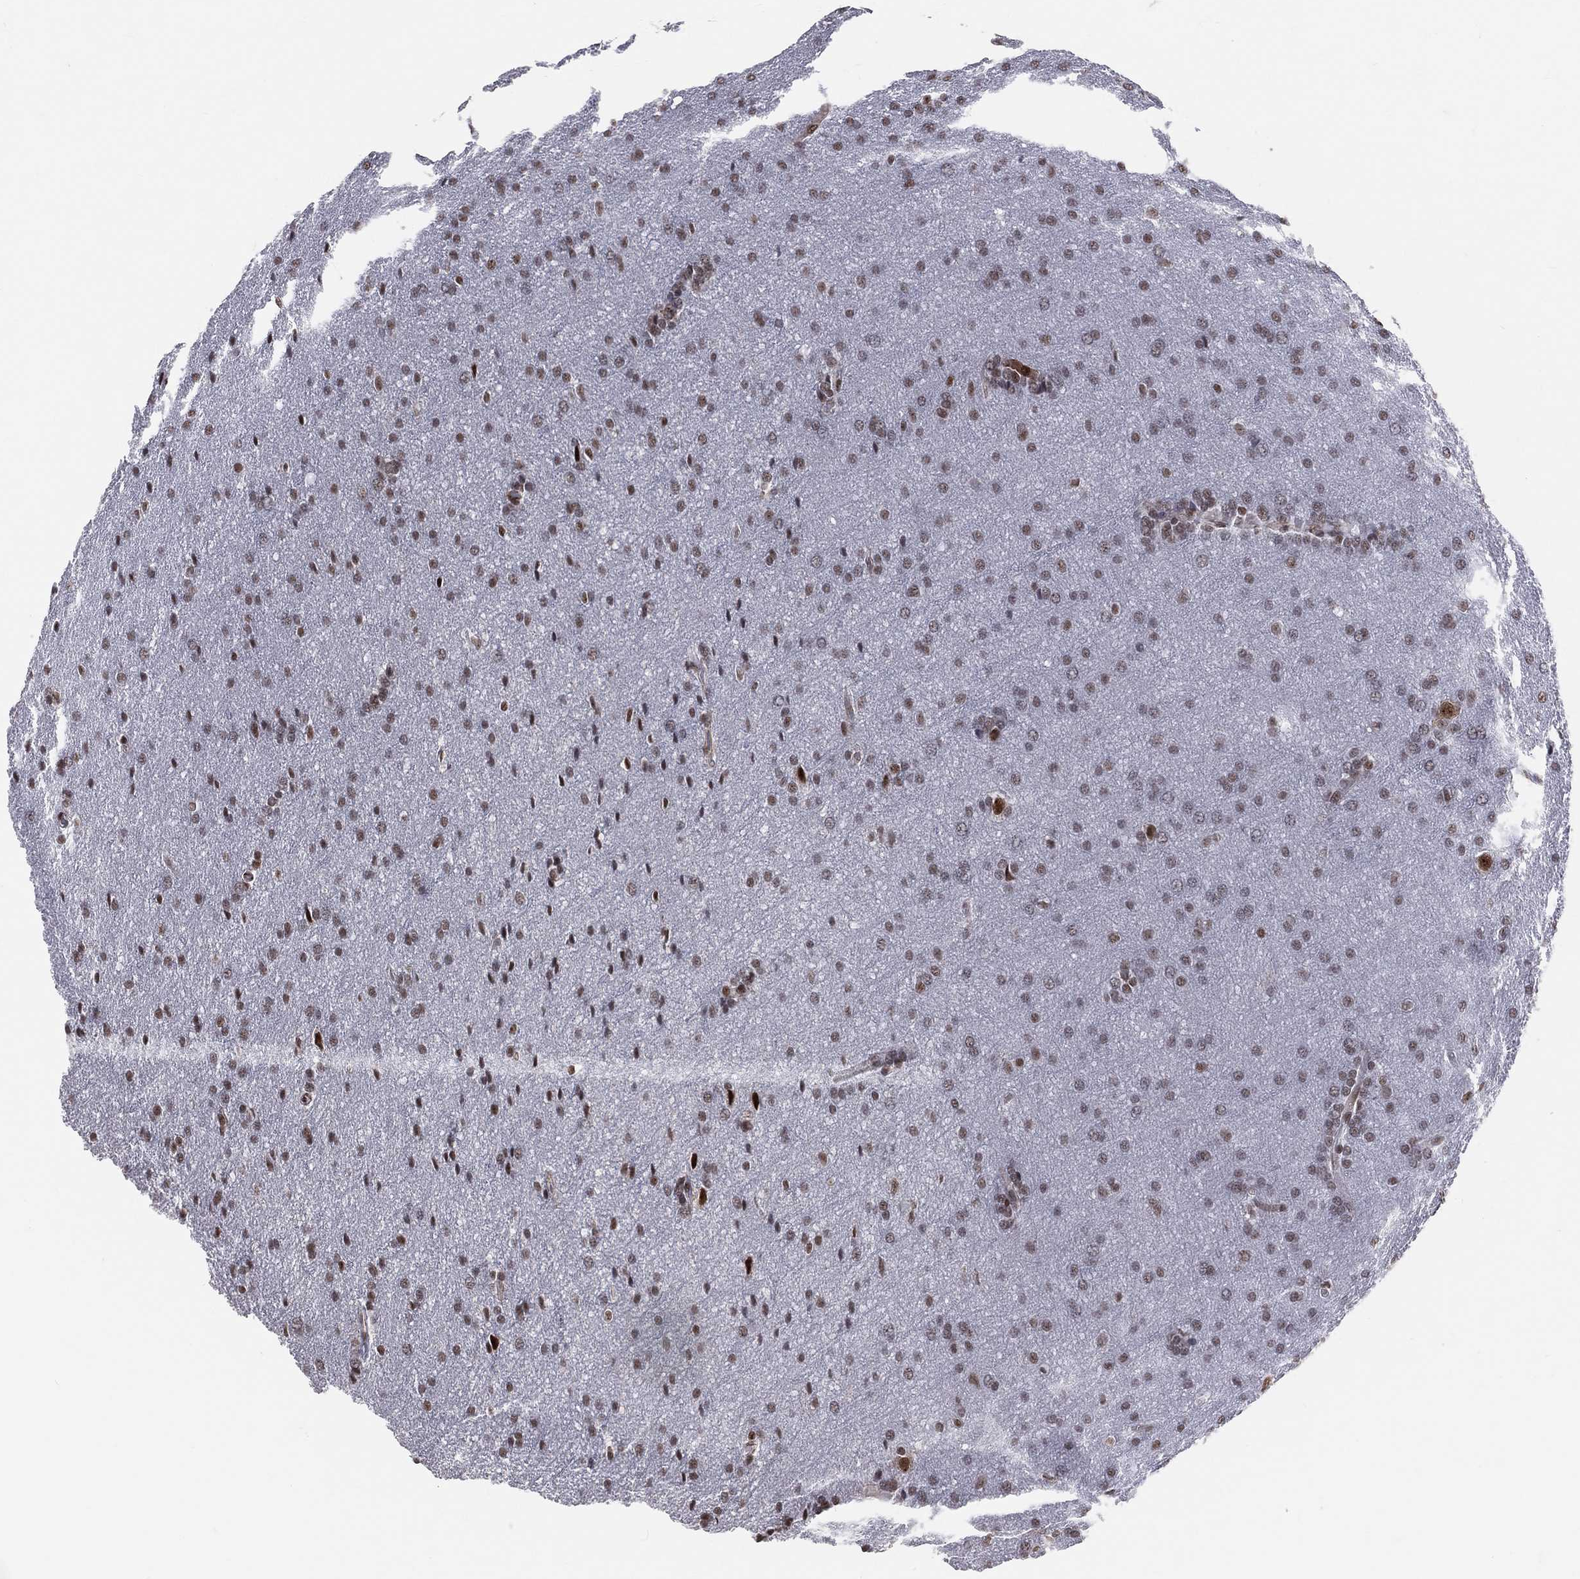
{"staining": {"intensity": "moderate", "quantity": "25%-75%", "location": "nuclear"}, "tissue": "glioma", "cell_type": "Tumor cells", "image_type": "cancer", "snomed": [{"axis": "morphology", "description": "Glioma, malignant, Low grade"}, {"axis": "topography", "description": "Brain"}], "caption": "This histopathology image shows IHC staining of malignant glioma (low-grade), with medium moderate nuclear expression in approximately 25%-75% of tumor cells.", "gene": "CDK7", "patient": {"sex": "female", "age": 32}}